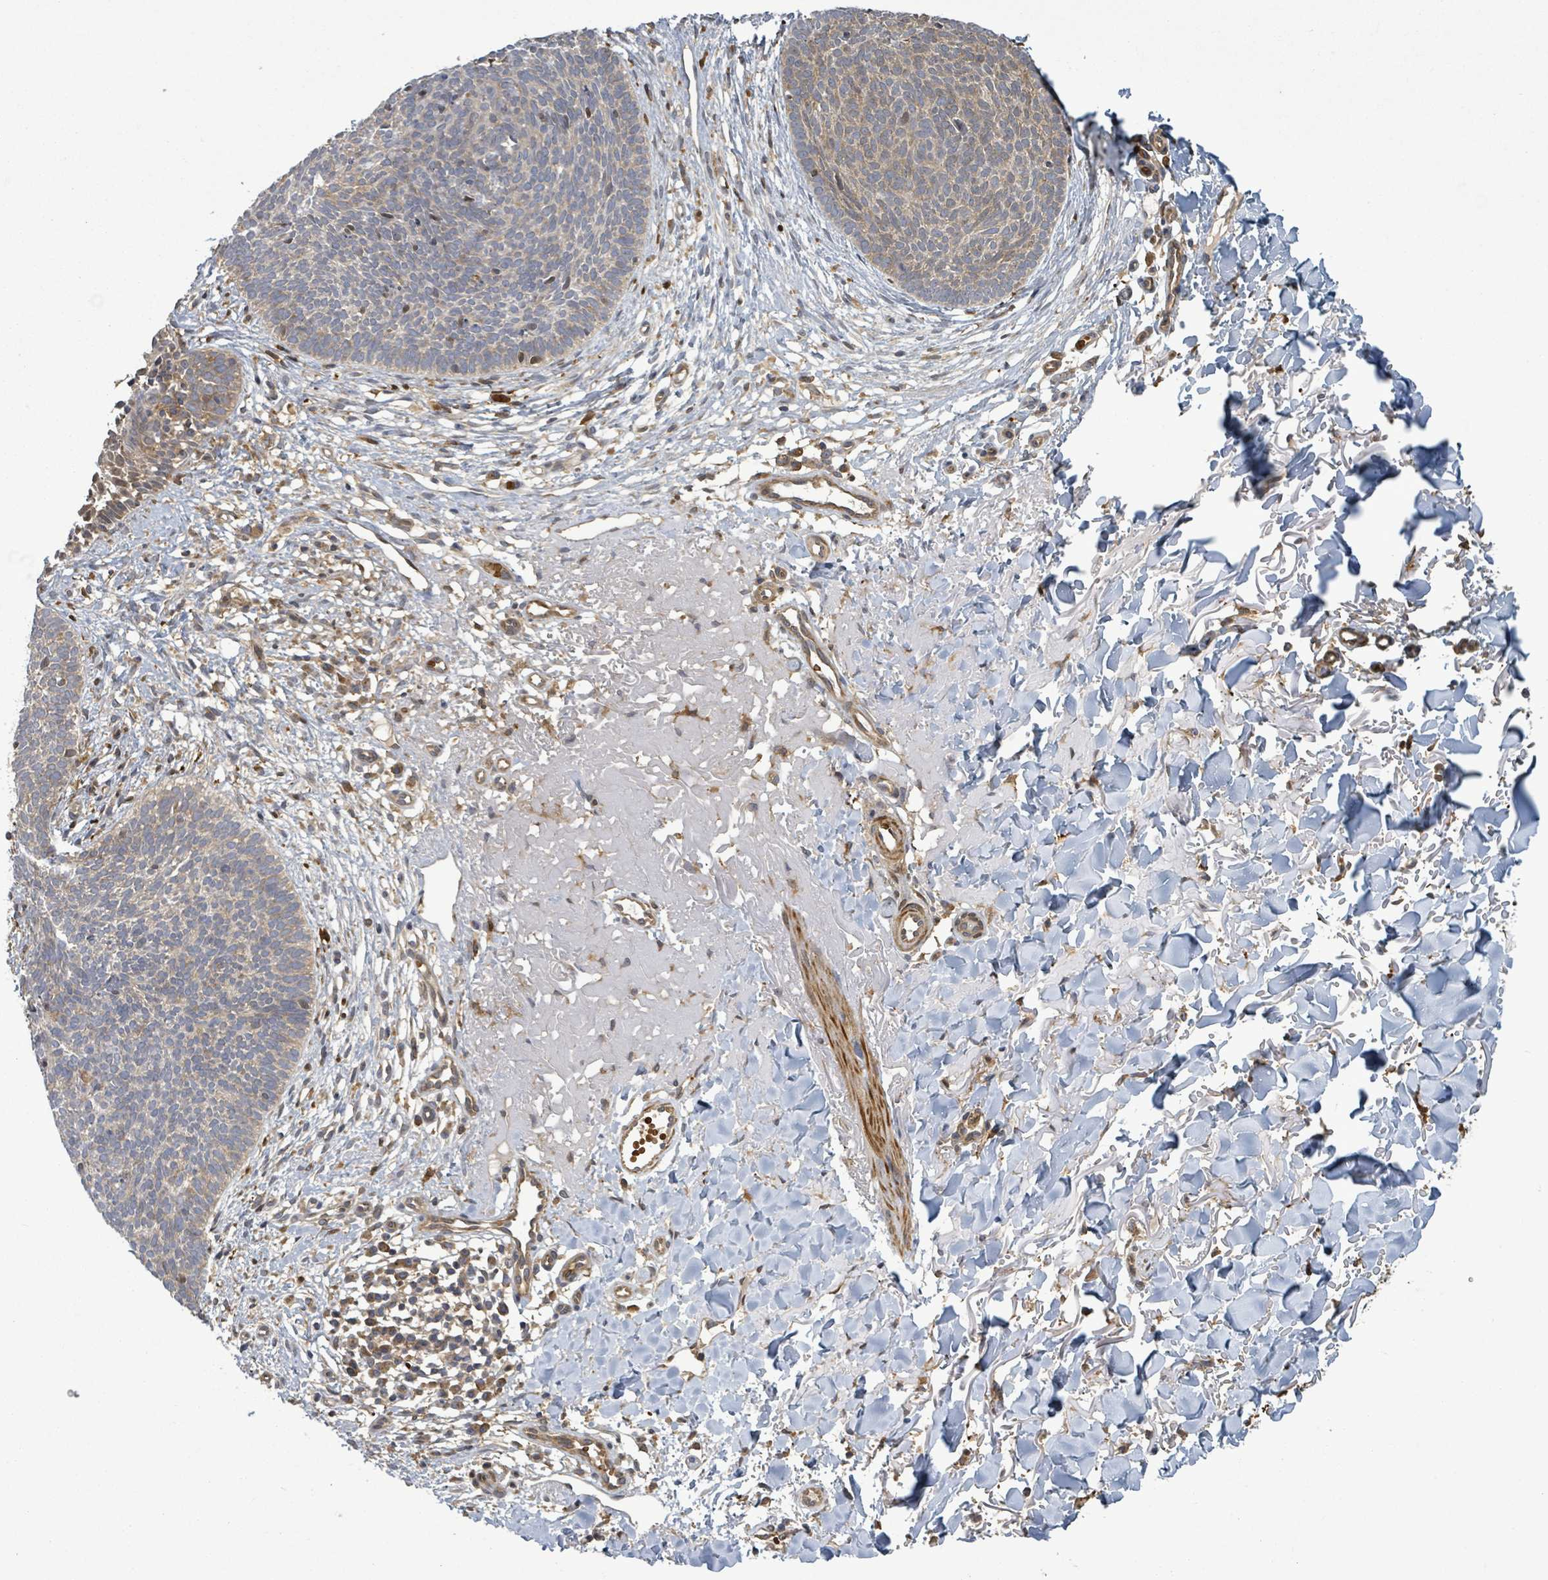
{"staining": {"intensity": "weak", "quantity": "<25%", "location": "cytoplasmic/membranous"}, "tissue": "skin cancer", "cell_type": "Tumor cells", "image_type": "cancer", "snomed": [{"axis": "morphology", "description": "Basal cell carcinoma"}, {"axis": "topography", "description": "Skin"}], "caption": "A photomicrograph of human skin basal cell carcinoma is negative for staining in tumor cells.", "gene": "MAP3K6", "patient": {"sex": "male", "age": 84}}